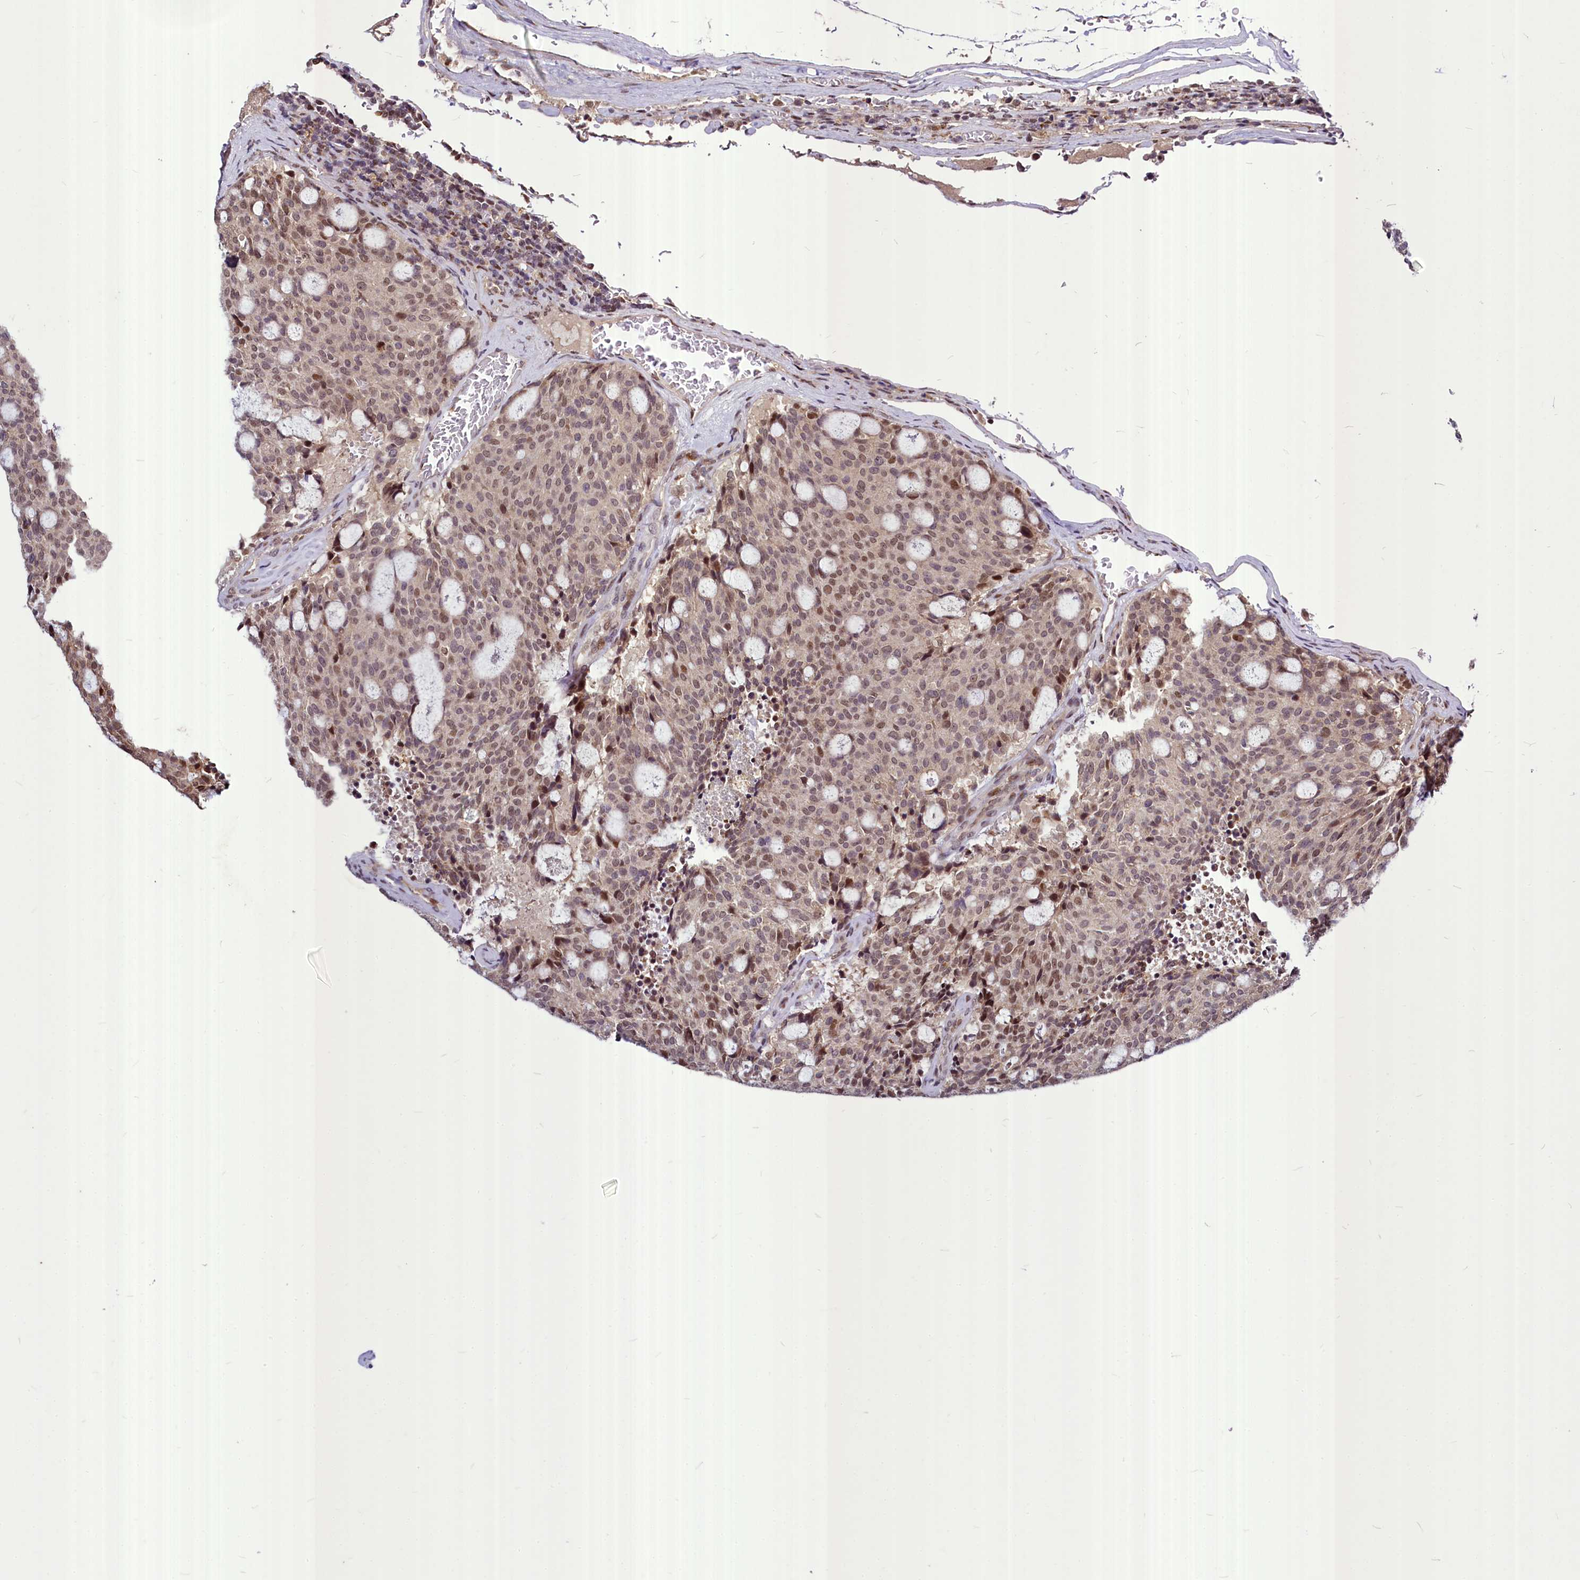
{"staining": {"intensity": "weak", "quantity": ">75%", "location": "nuclear"}, "tissue": "carcinoid", "cell_type": "Tumor cells", "image_type": "cancer", "snomed": [{"axis": "morphology", "description": "Carcinoid, malignant, NOS"}, {"axis": "topography", "description": "Pancreas"}], "caption": "Carcinoid (malignant) stained with DAB (3,3'-diaminobenzidine) IHC shows low levels of weak nuclear positivity in about >75% of tumor cells. (DAB = brown stain, brightfield microscopy at high magnification).", "gene": "MAML2", "patient": {"sex": "female", "age": 54}}